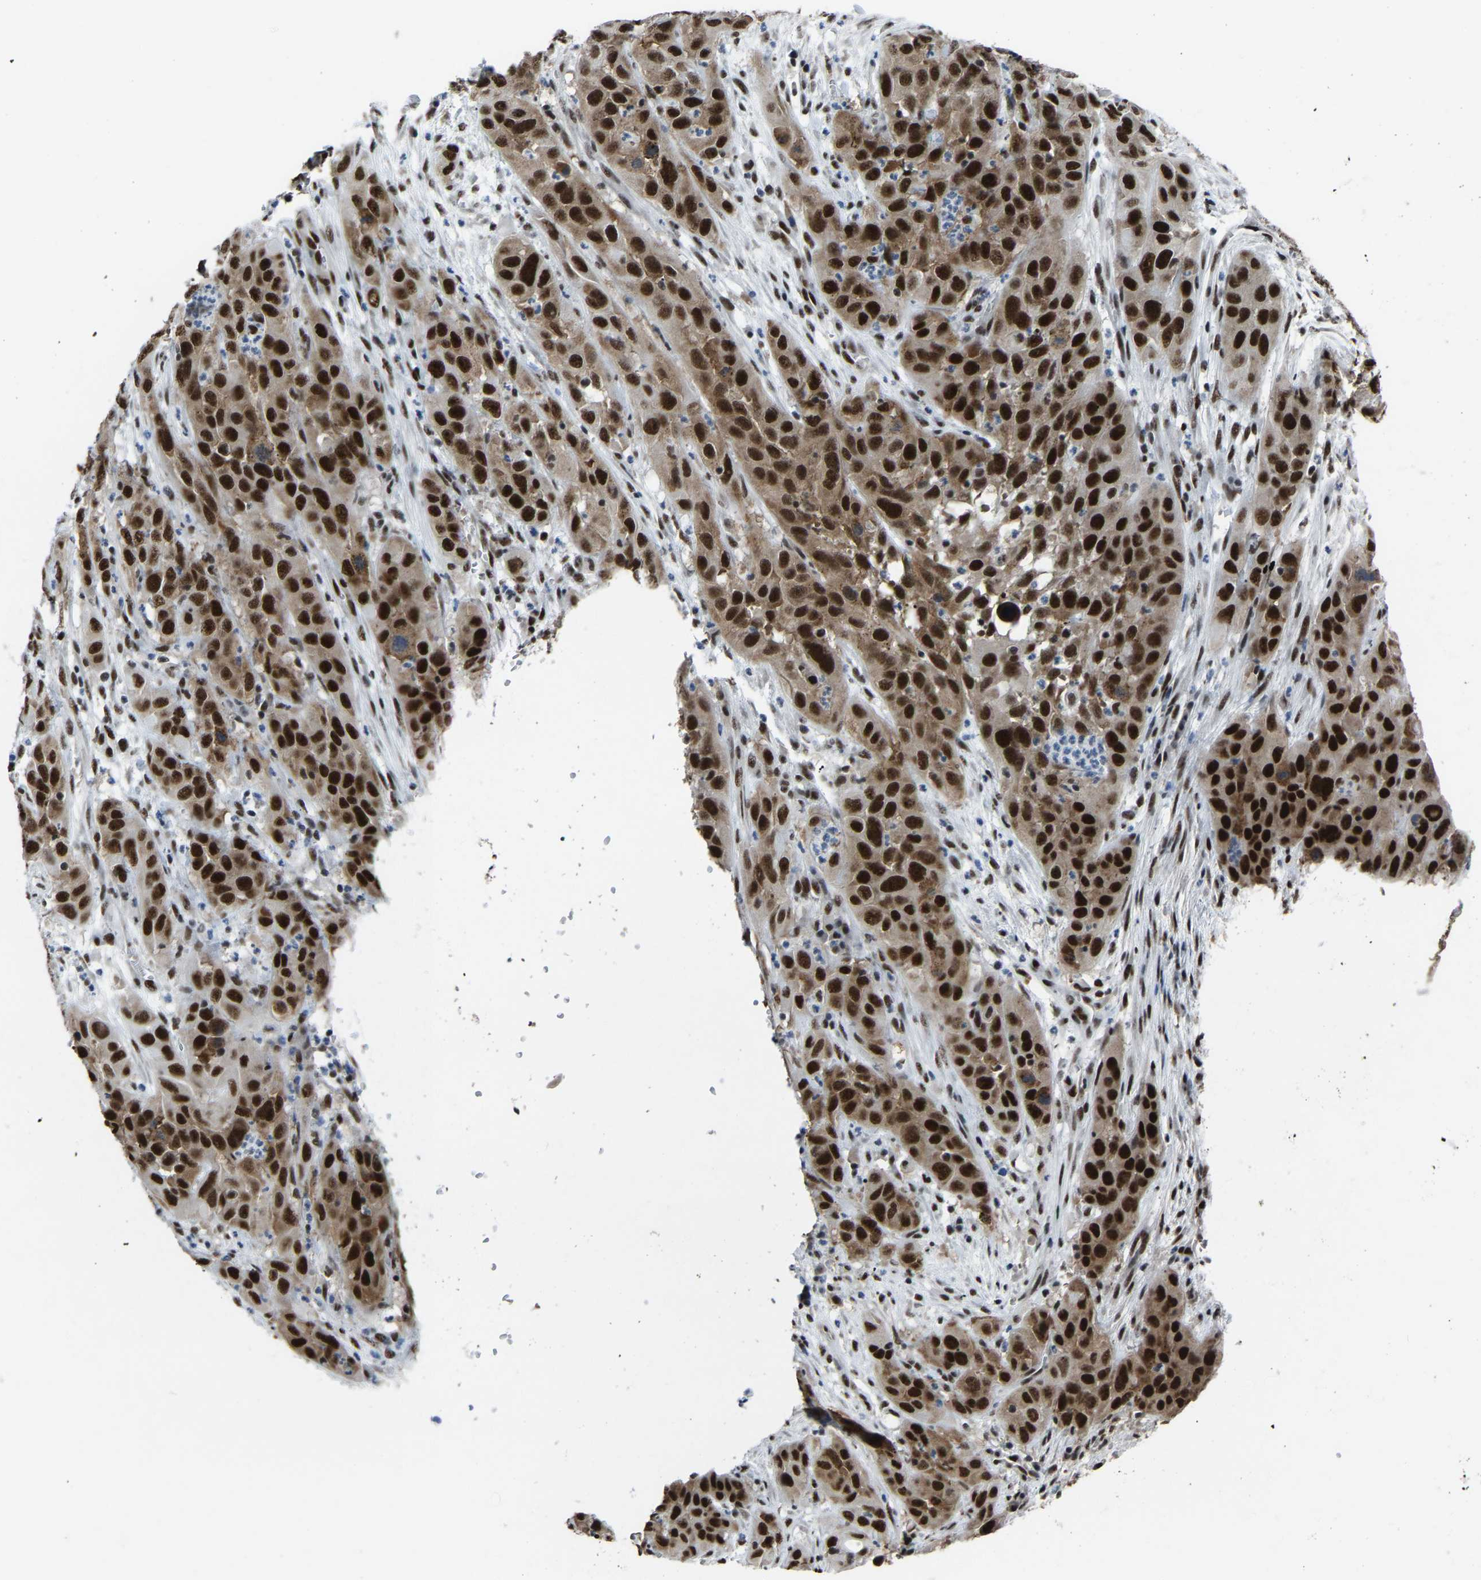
{"staining": {"intensity": "strong", "quantity": ">75%", "location": "nuclear"}, "tissue": "cervical cancer", "cell_type": "Tumor cells", "image_type": "cancer", "snomed": [{"axis": "morphology", "description": "Squamous cell carcinoma, NOS"}, {"axis": "topography", "description": "Cervix"}], "caption": "Immunohistochemical staining of squamous cell carcinoma (cervical) exhibits strong nuclear protein expression in approximately >75% of tumor cells.", "gene": "DDX5", "patient": {"sex": "female", "age": 32}}